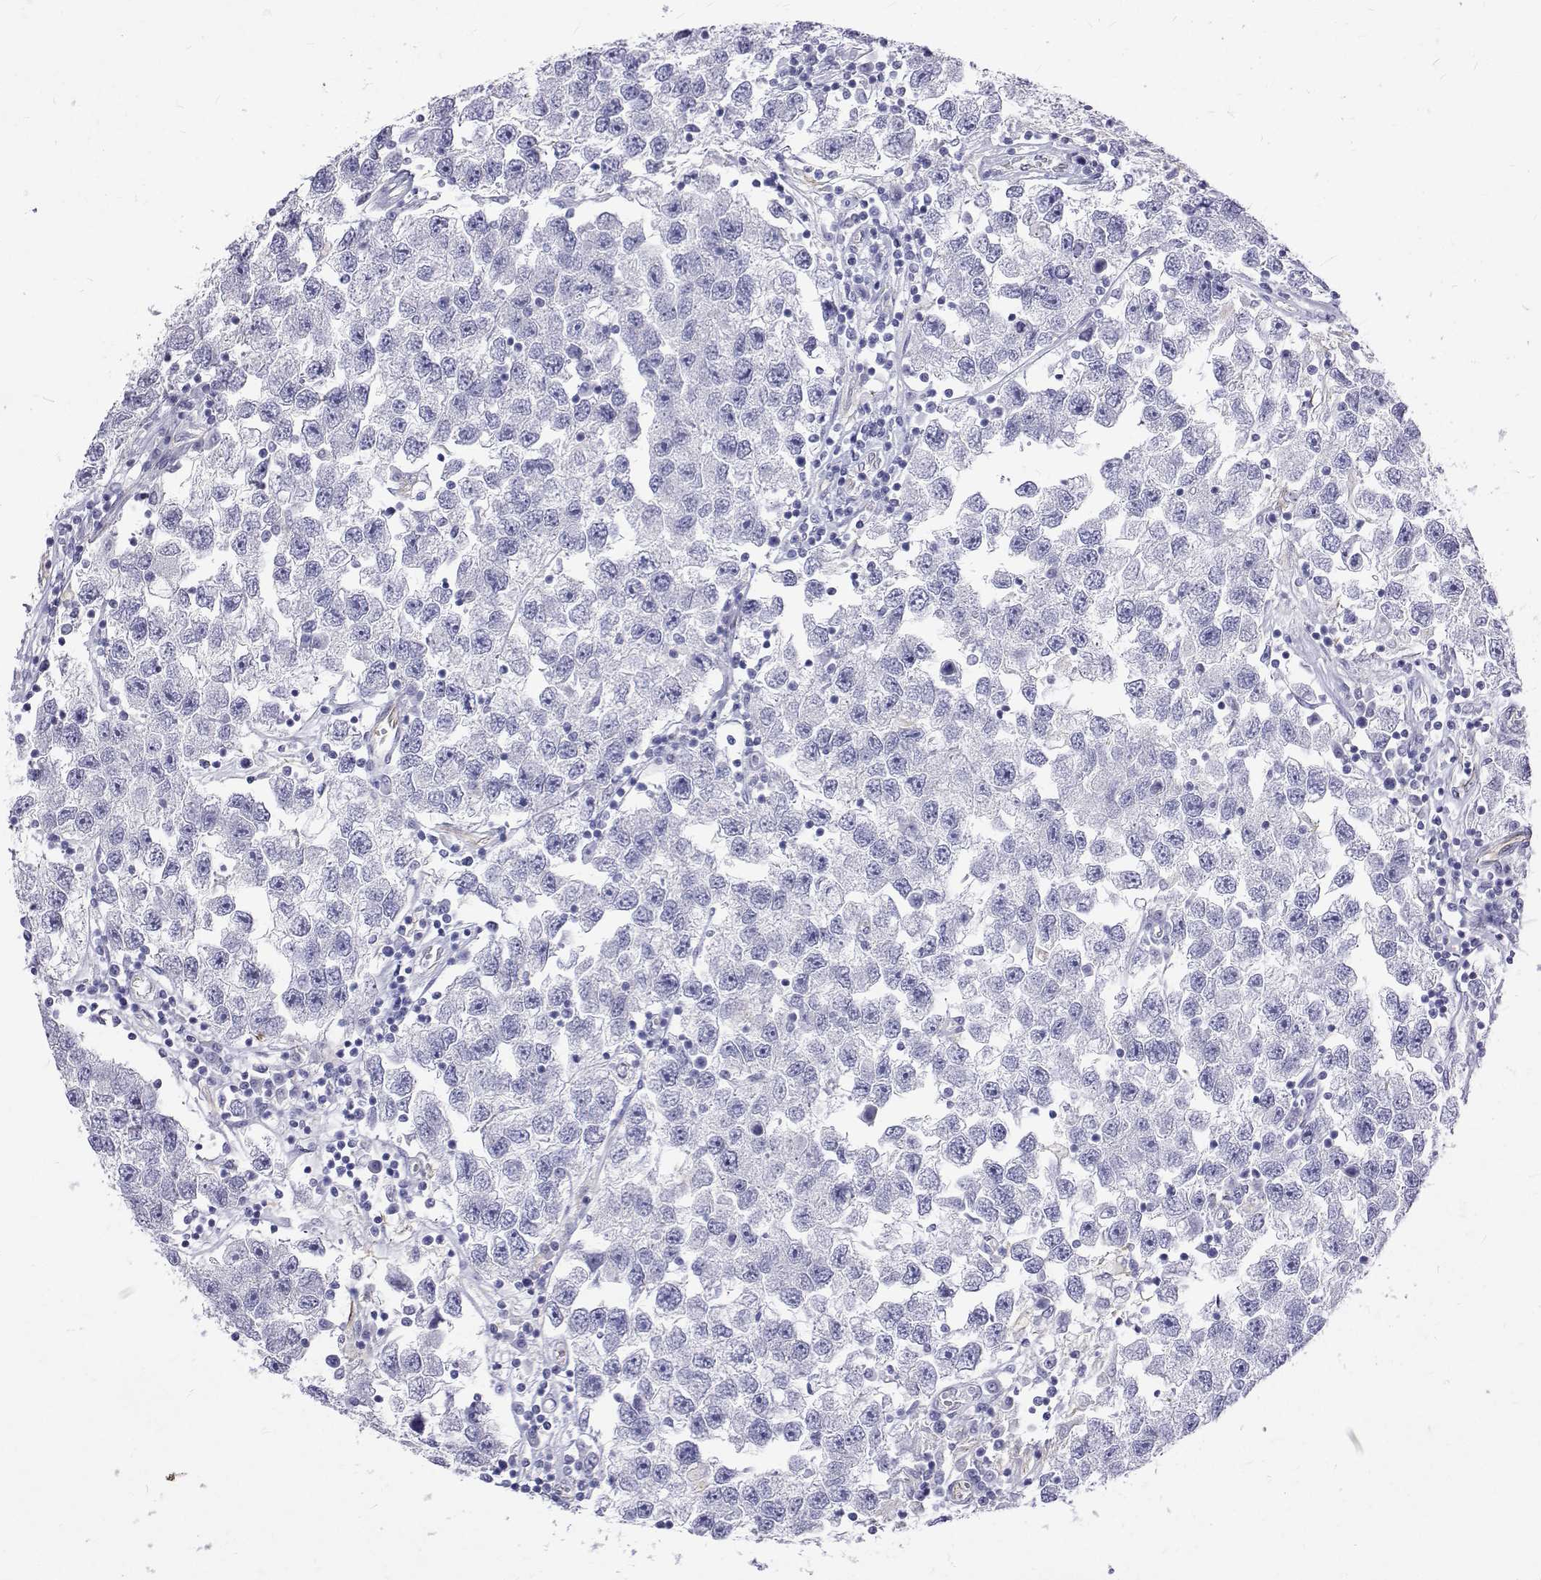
{"staining": {"intensity": "negative", "quantity": "none", "location": "none"}, "tissue": "testis cancer", "cell_type": "Tumor cells", "image_type": "cancer", "snomed": [{"axis": "morphology", "description": "Seminoma, NOS"}, {"axis": "topography", "description": "Testis"}], "caption": "A micrograph of human testis cancer (seminoma) is negative for staining in tumor cells. (Brightfield microscopy of DAB (3,3'-diaminobenzidine) immunohistochemistry at high magnification).", "gene": "OPRPN", "patient": {"sex": "male", "age": 26}}